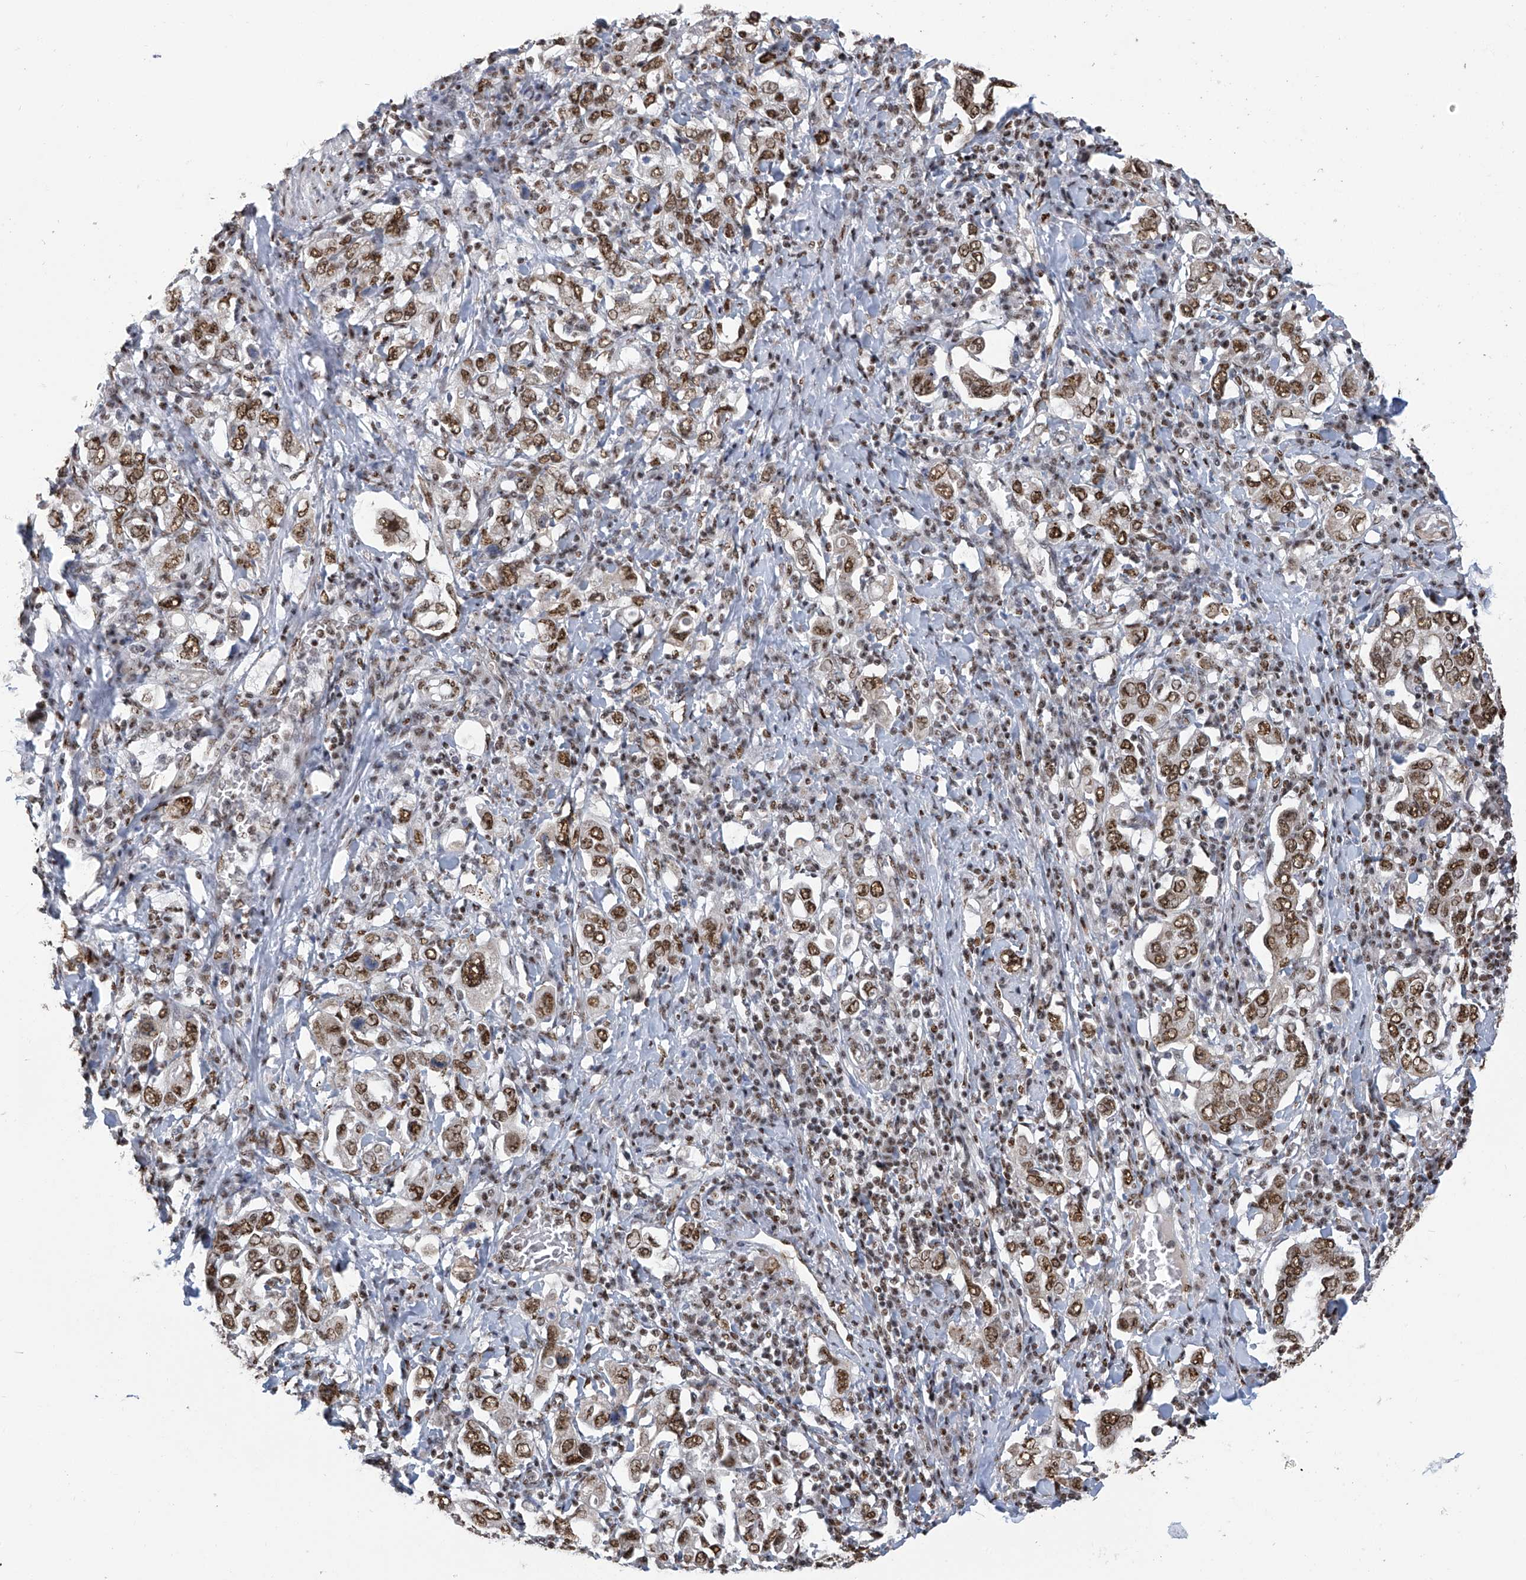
{"staining": {"intensity": "moderate", "quantity": ">75%", "location": "nuclear"}, "tissue": "stomach cancer", "cell_type": "Tumor cells", "image_type": "cancer", "snomed": [{"axis": "morphology", "description": "Adenocarcinoma, NOS"}, {"axis": "topography", "description": "Stomach, upper"}], "caption": "Protein expression analysis of adenocarcinoma (stomach) reveals moderate nuclear staining in approximately >75% of tumor cells.", "gene": "APLF", "patient": {"sex": "male", "age": 62}}